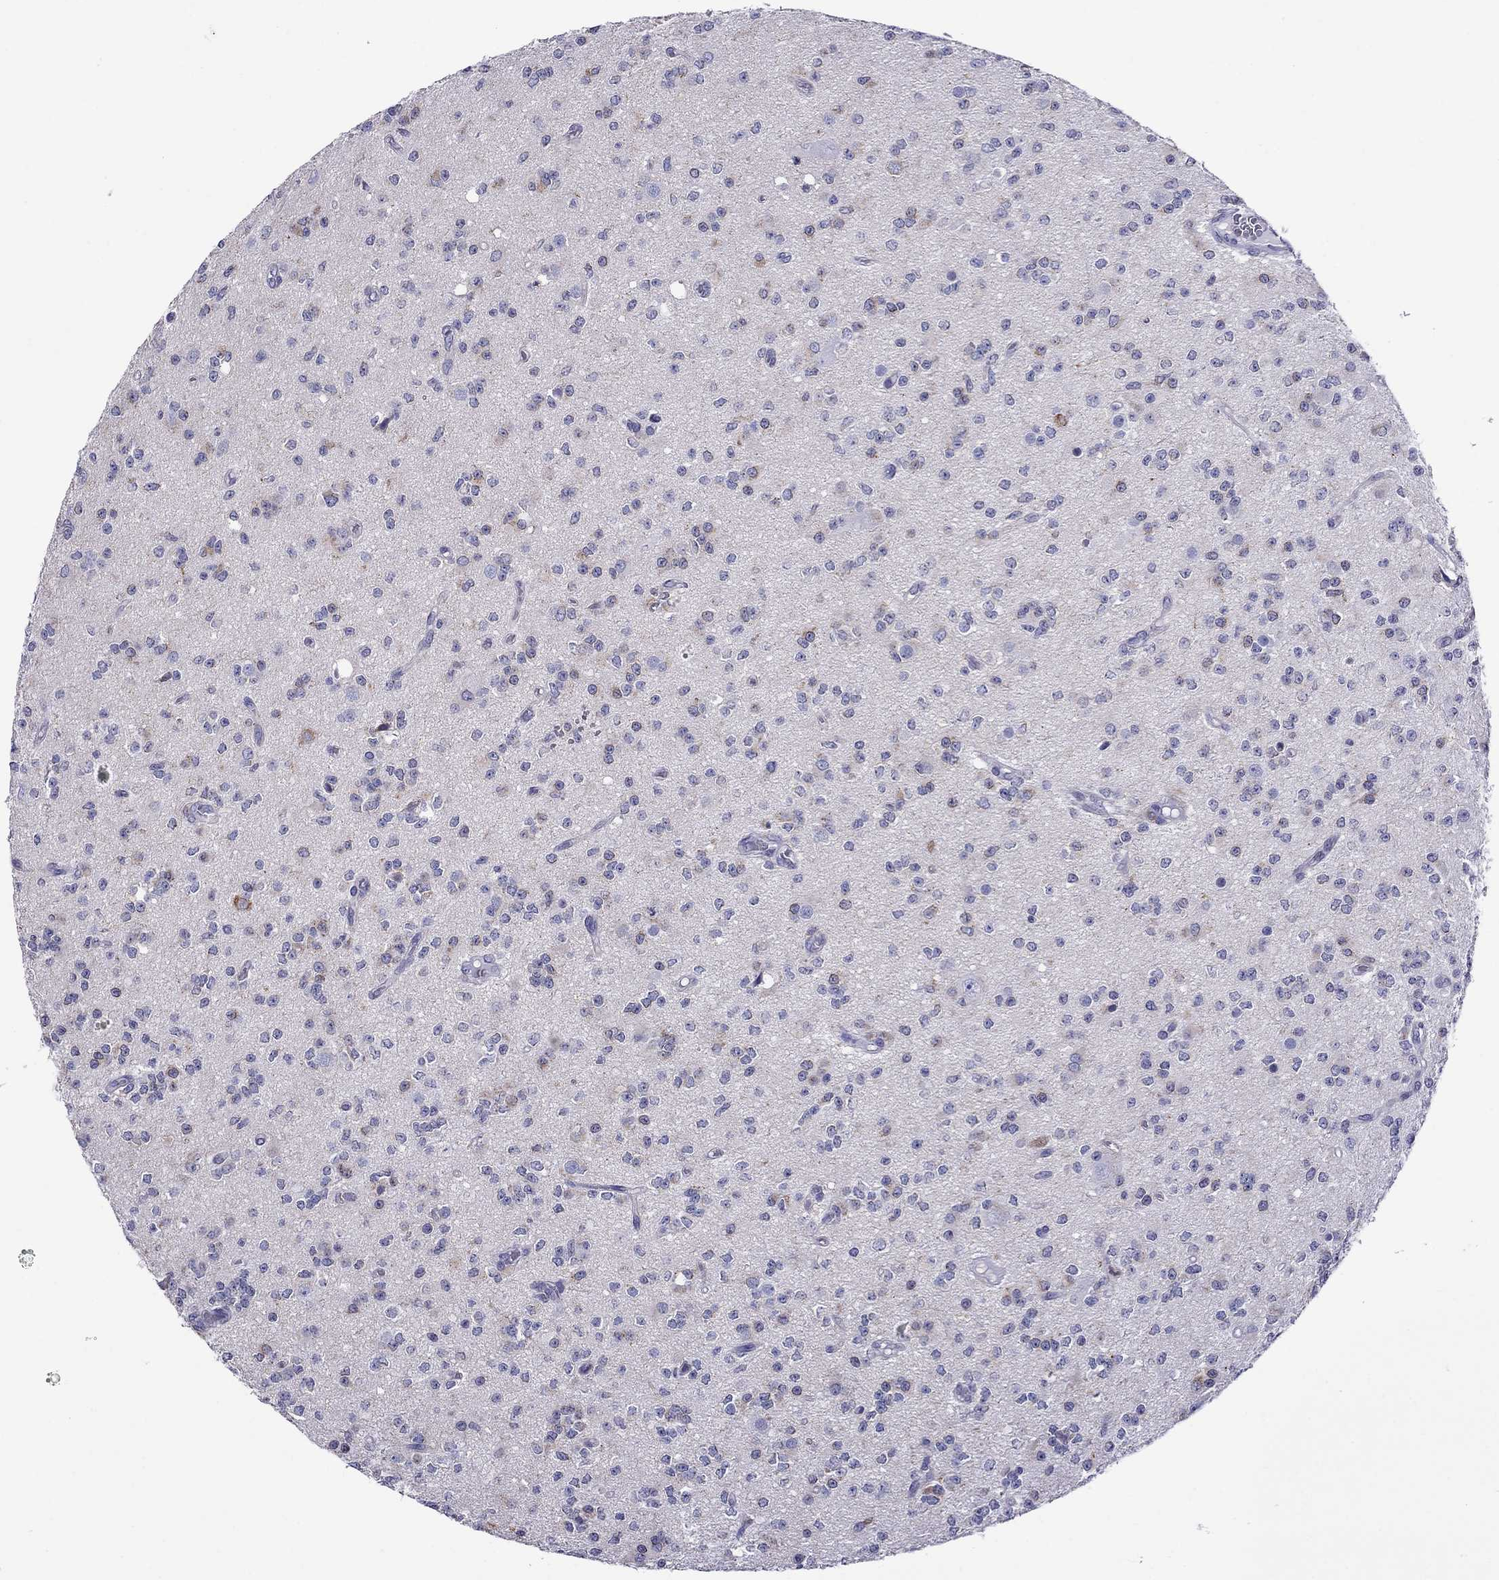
{"staining": {"intensity": "negative", "quantity": "none", "location": "none"}, "tissue": "glioma", "cell_type": "Tumor cells", "image_type": "cancer", "snomed": [{"axis": "morphology", "description": "Glioma, malignant, Low grade"}, {"axis": "topography", "description": "Brain"}], "caption": "The image reveals no significant expression in tumor cells of glioma.", "gene": "SCG2", "patient": {"sex": "female", "age": 45}}